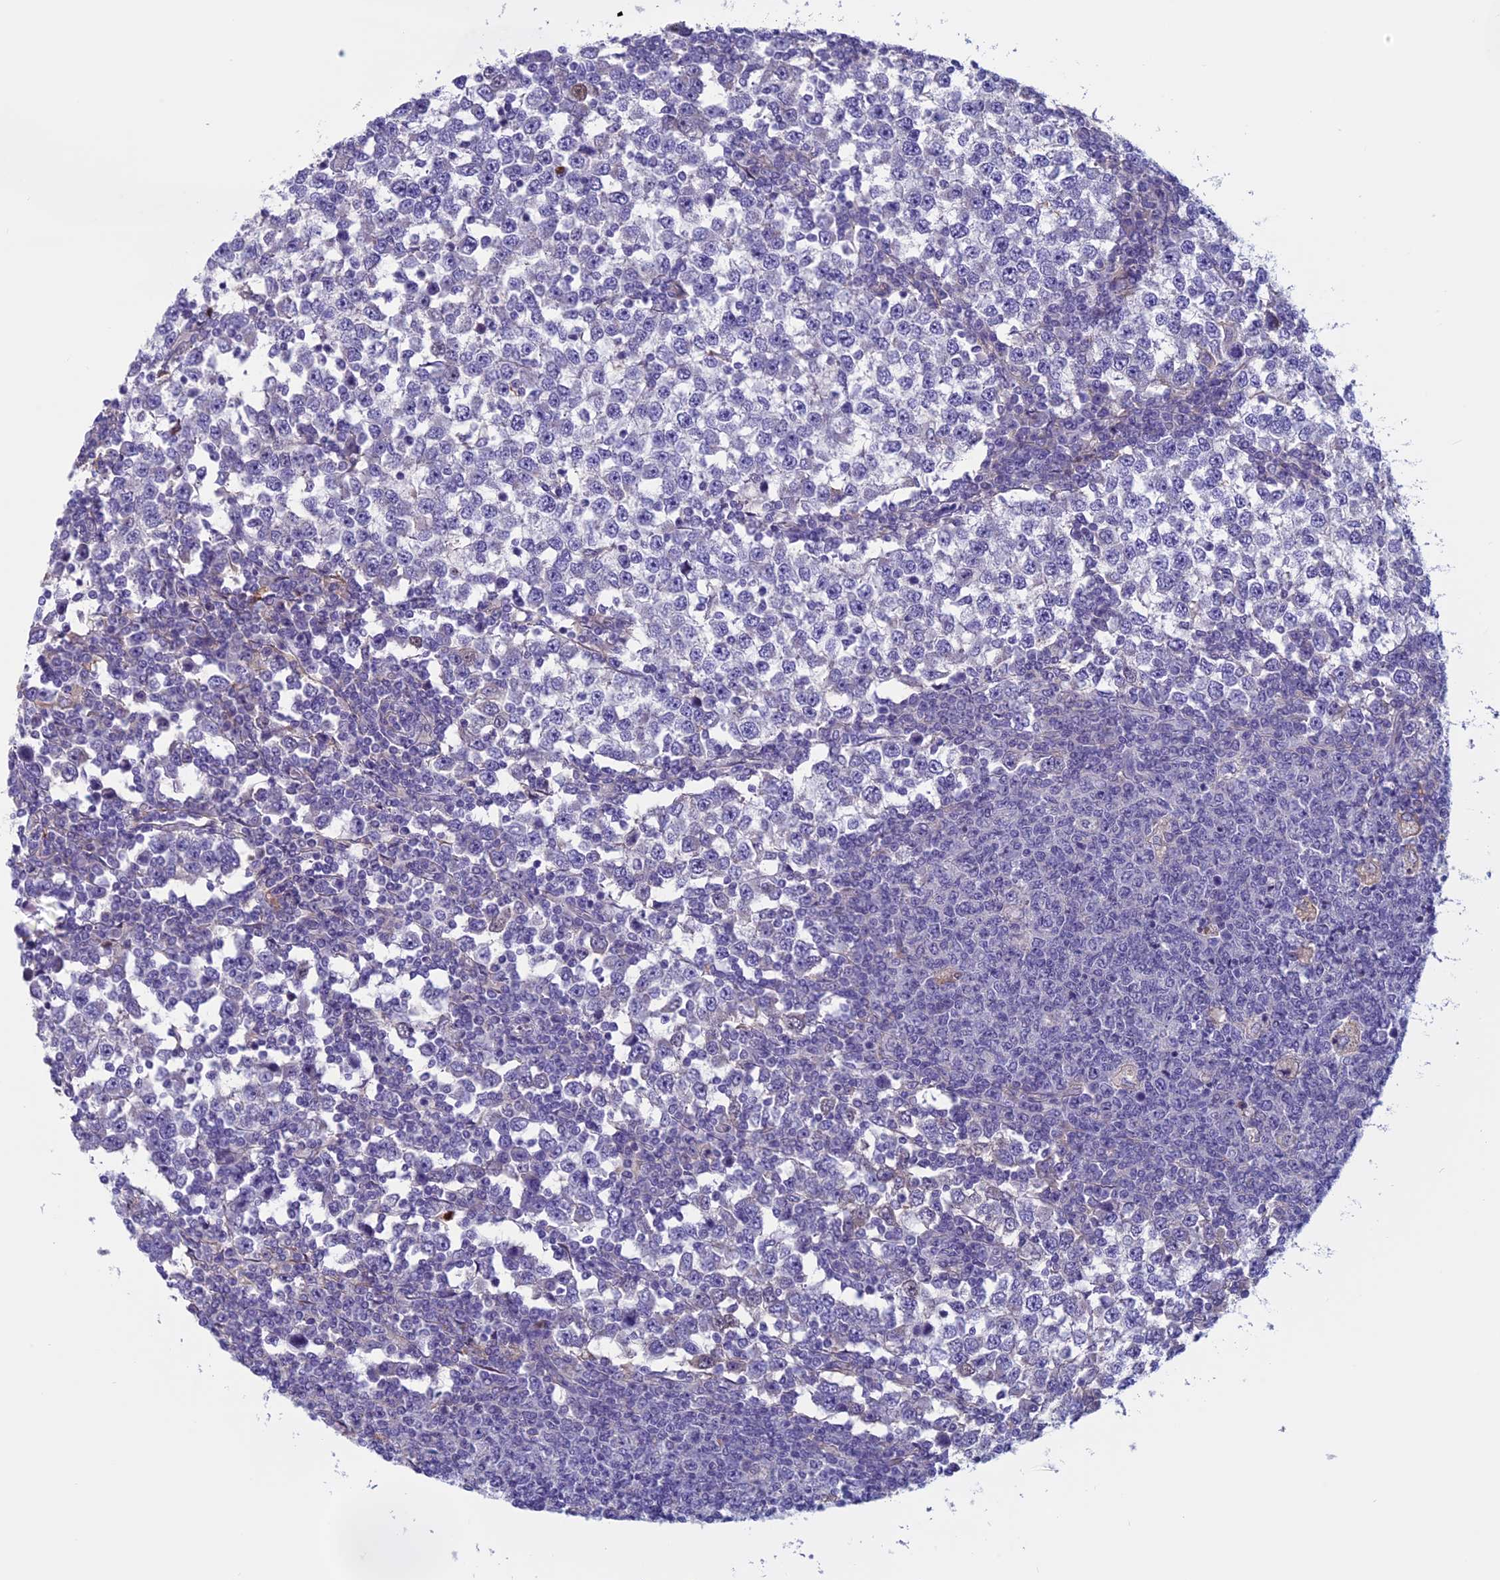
{"staining": {"intensity": "negative", "quantity": "none", "location": "none"}, "tissue": "testis cancer", "cell_type": "Tumor cells", "image_type": "cancer", "snomed": [{"axis": "morphology", "description": "Seminoma, NOS"}, {"axis": "topography", "description": "Testis"}], "caption": "This micrograph is of testis cancer stained with immunohistochemistry to label a protein in brown with the nuclei are counter-stained blue. There is no staining in tumor cells.", "gene": "ANGPTL2", "patient": {"sex": "male", "age": 65}}